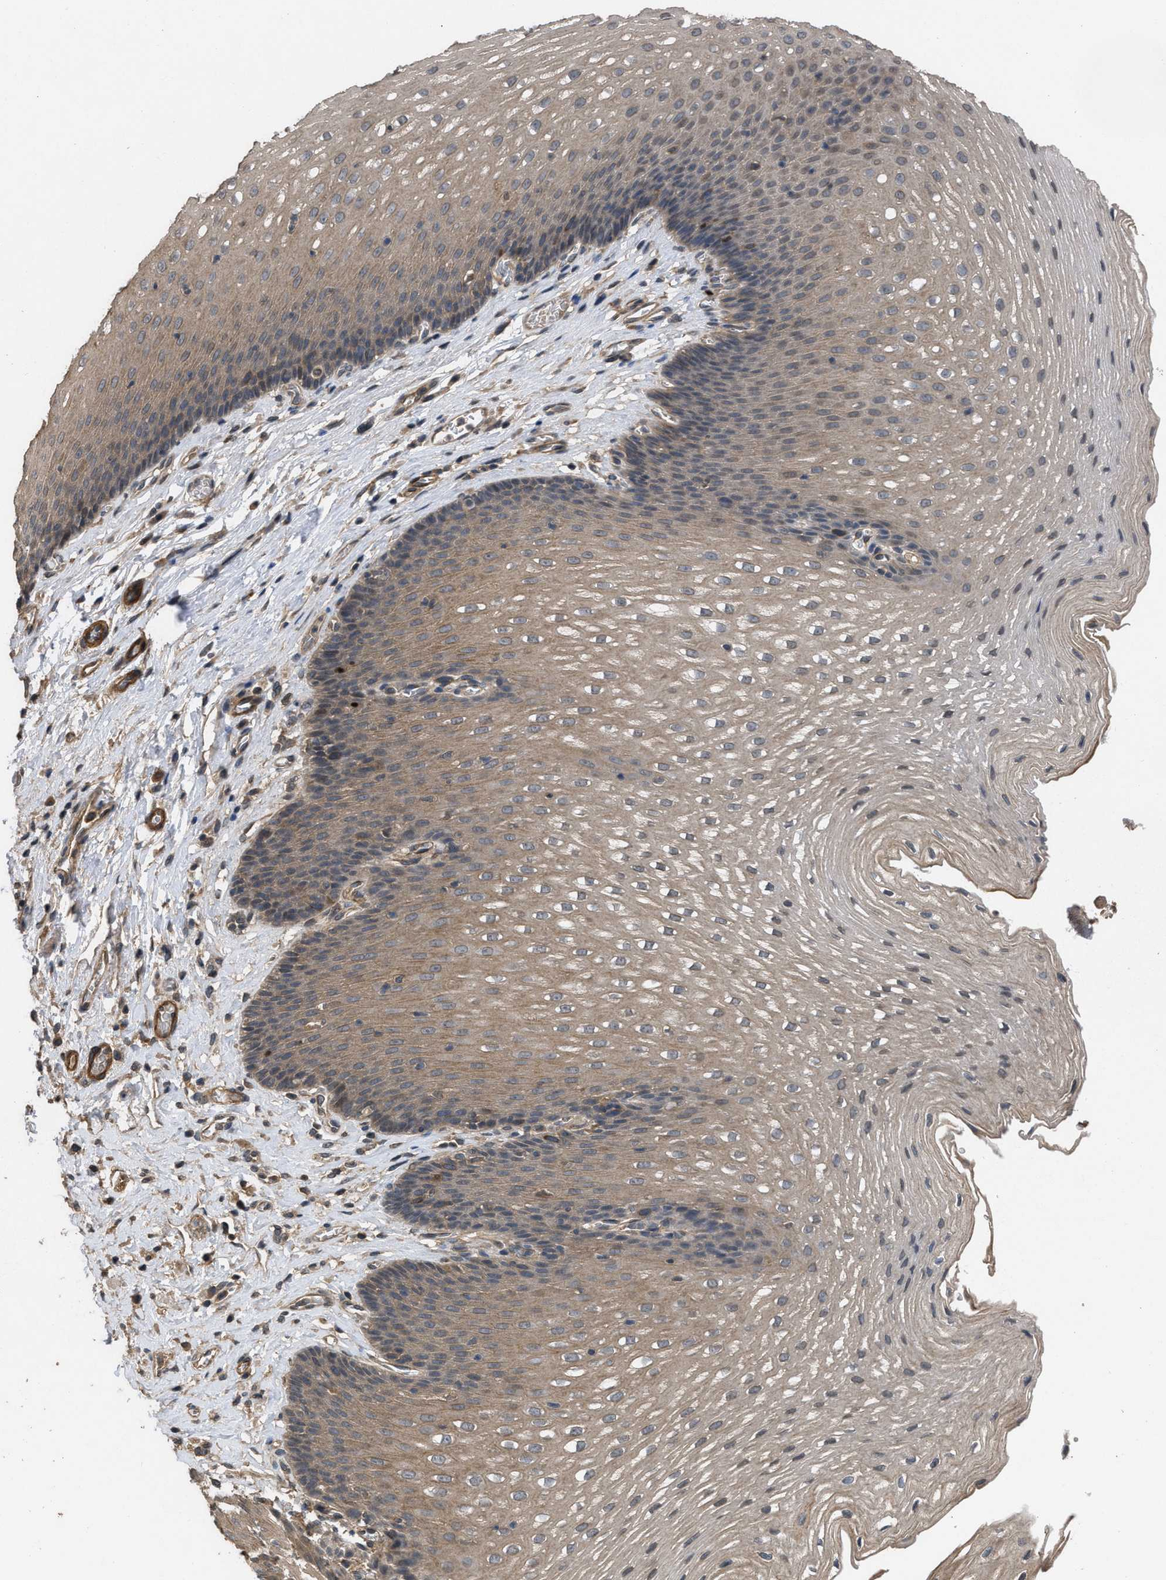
{"staining": {"intensity": "moderate", "quantity": ">75%", "location": "cytoplasmic/membranous"}, "tissue": "esophagus", "cell_type": "Squamous epithelial cells", "image_type": "normal", "snomed": [{"axis": "morphology", "description": "Normal tissue, NOS"}, {"axis": "topography", "description": "Esophagus"}], "caption": "Immunohistochemistry staining of benign esophagus, which displays medium levels of moderate cytoplasmic/membranous expression in approximately >75% of squamous epithelial cells indicating moderate cytoplasmic/membranous protein expression. The staining was performed using DAB (3,3'-diaminobenzidine) (brown) for protein detection and nuclei were counterstained in hematoxylin (blue).", "gene": "UTRN", "patient": {"sex": "male", "age": 48}}